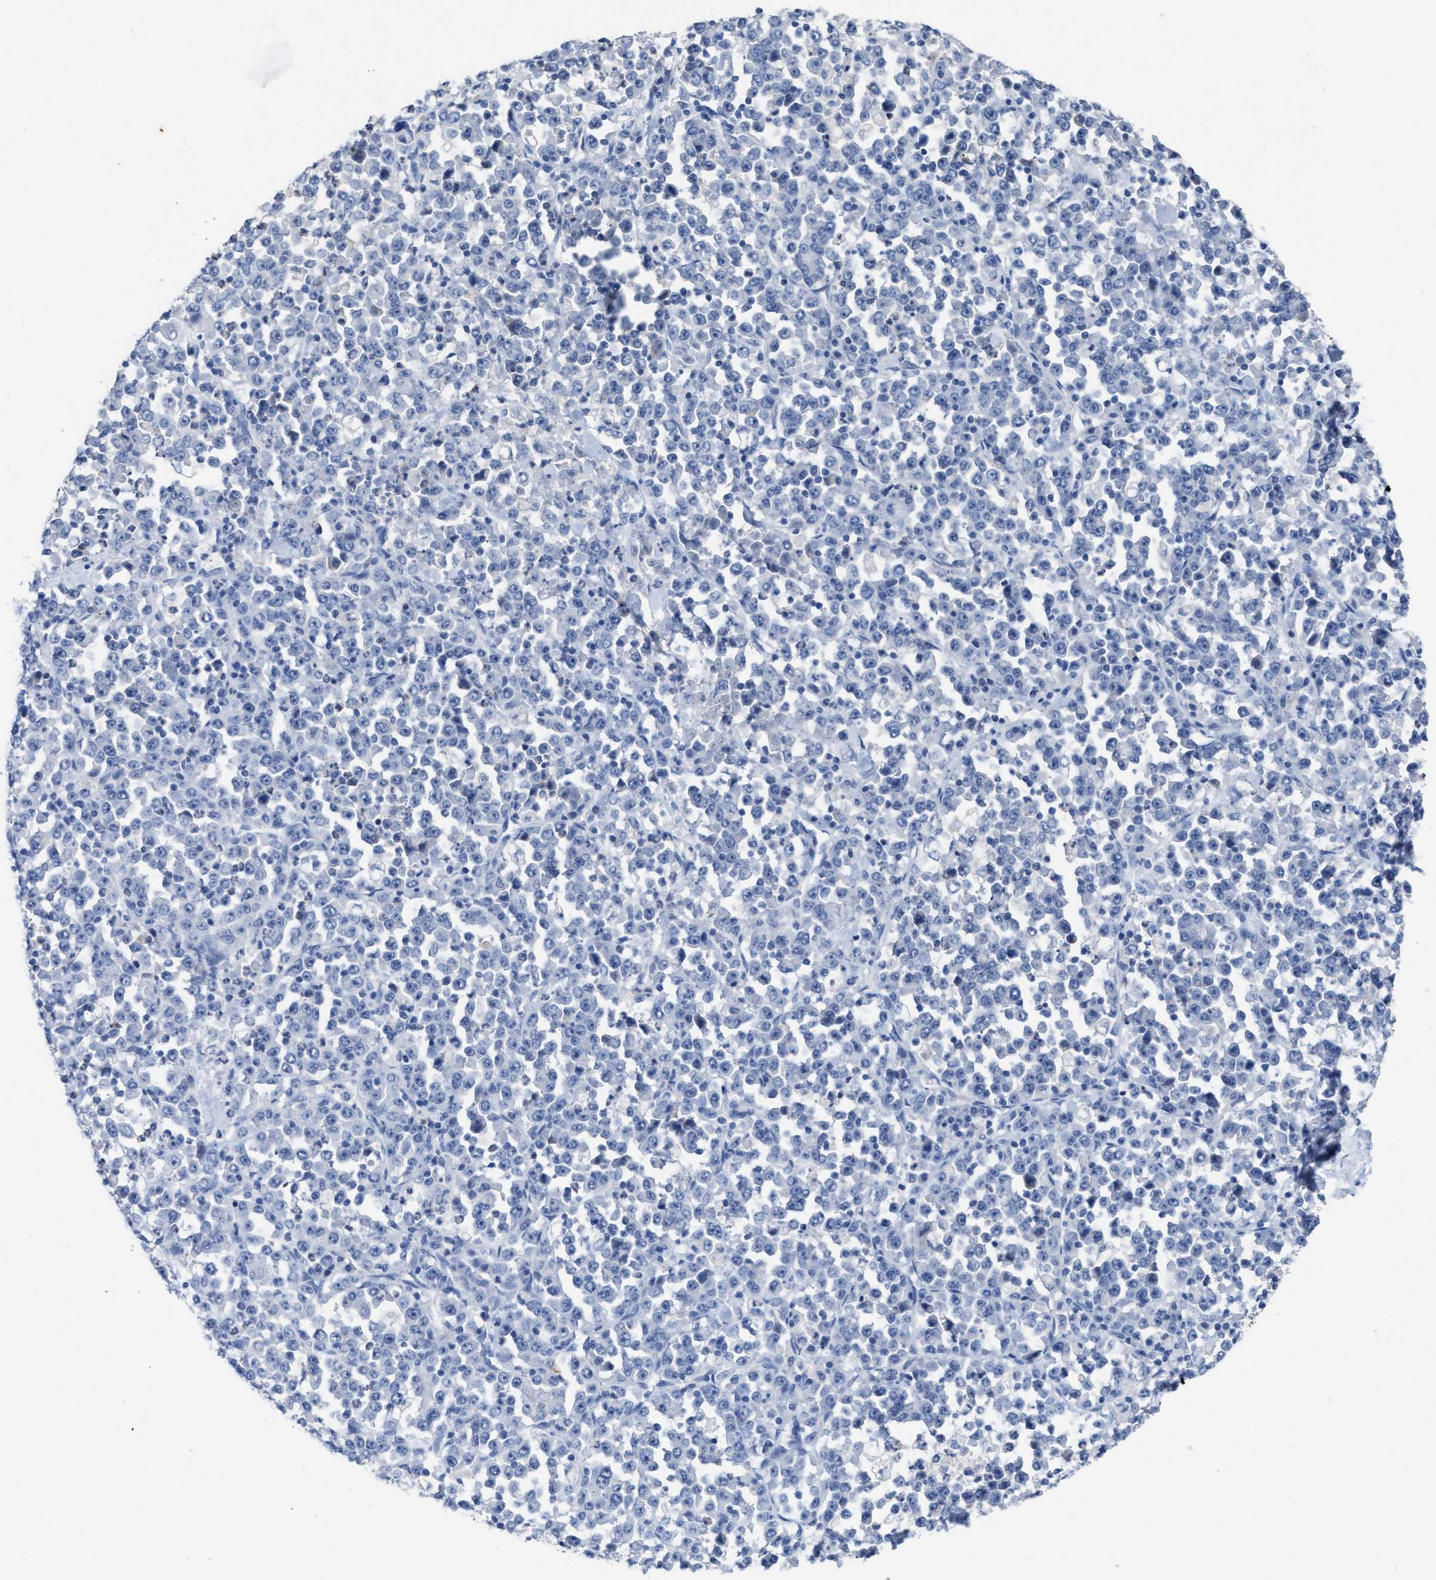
{"staining": {"intensity": "negative", "quantity": "none", "location": "none"}, "tissue": "stomach cancer", "cell_type": "Tumor cells", "image_type": "cancer", "snomed": [{"axis": "morphology", "description": "Normal tissue, NOS"}, {"axis": "morphology", "description": "Adenocarcinoma, NOS"}, {"axis": "topography", "description": "Stomach, upper"}, {"axis": "topography", "description": "Stomach"}], "caption": "Stomach adenocarcinoma was stained to show a protein in brown. There is no significant expression in tumor cells. The staining is performed using DAB brown chromogen with nuclei counter-stained in using hematoxylin.", "gene": "CEACAM5", "patient": {"sex": "male", "age": 59}}